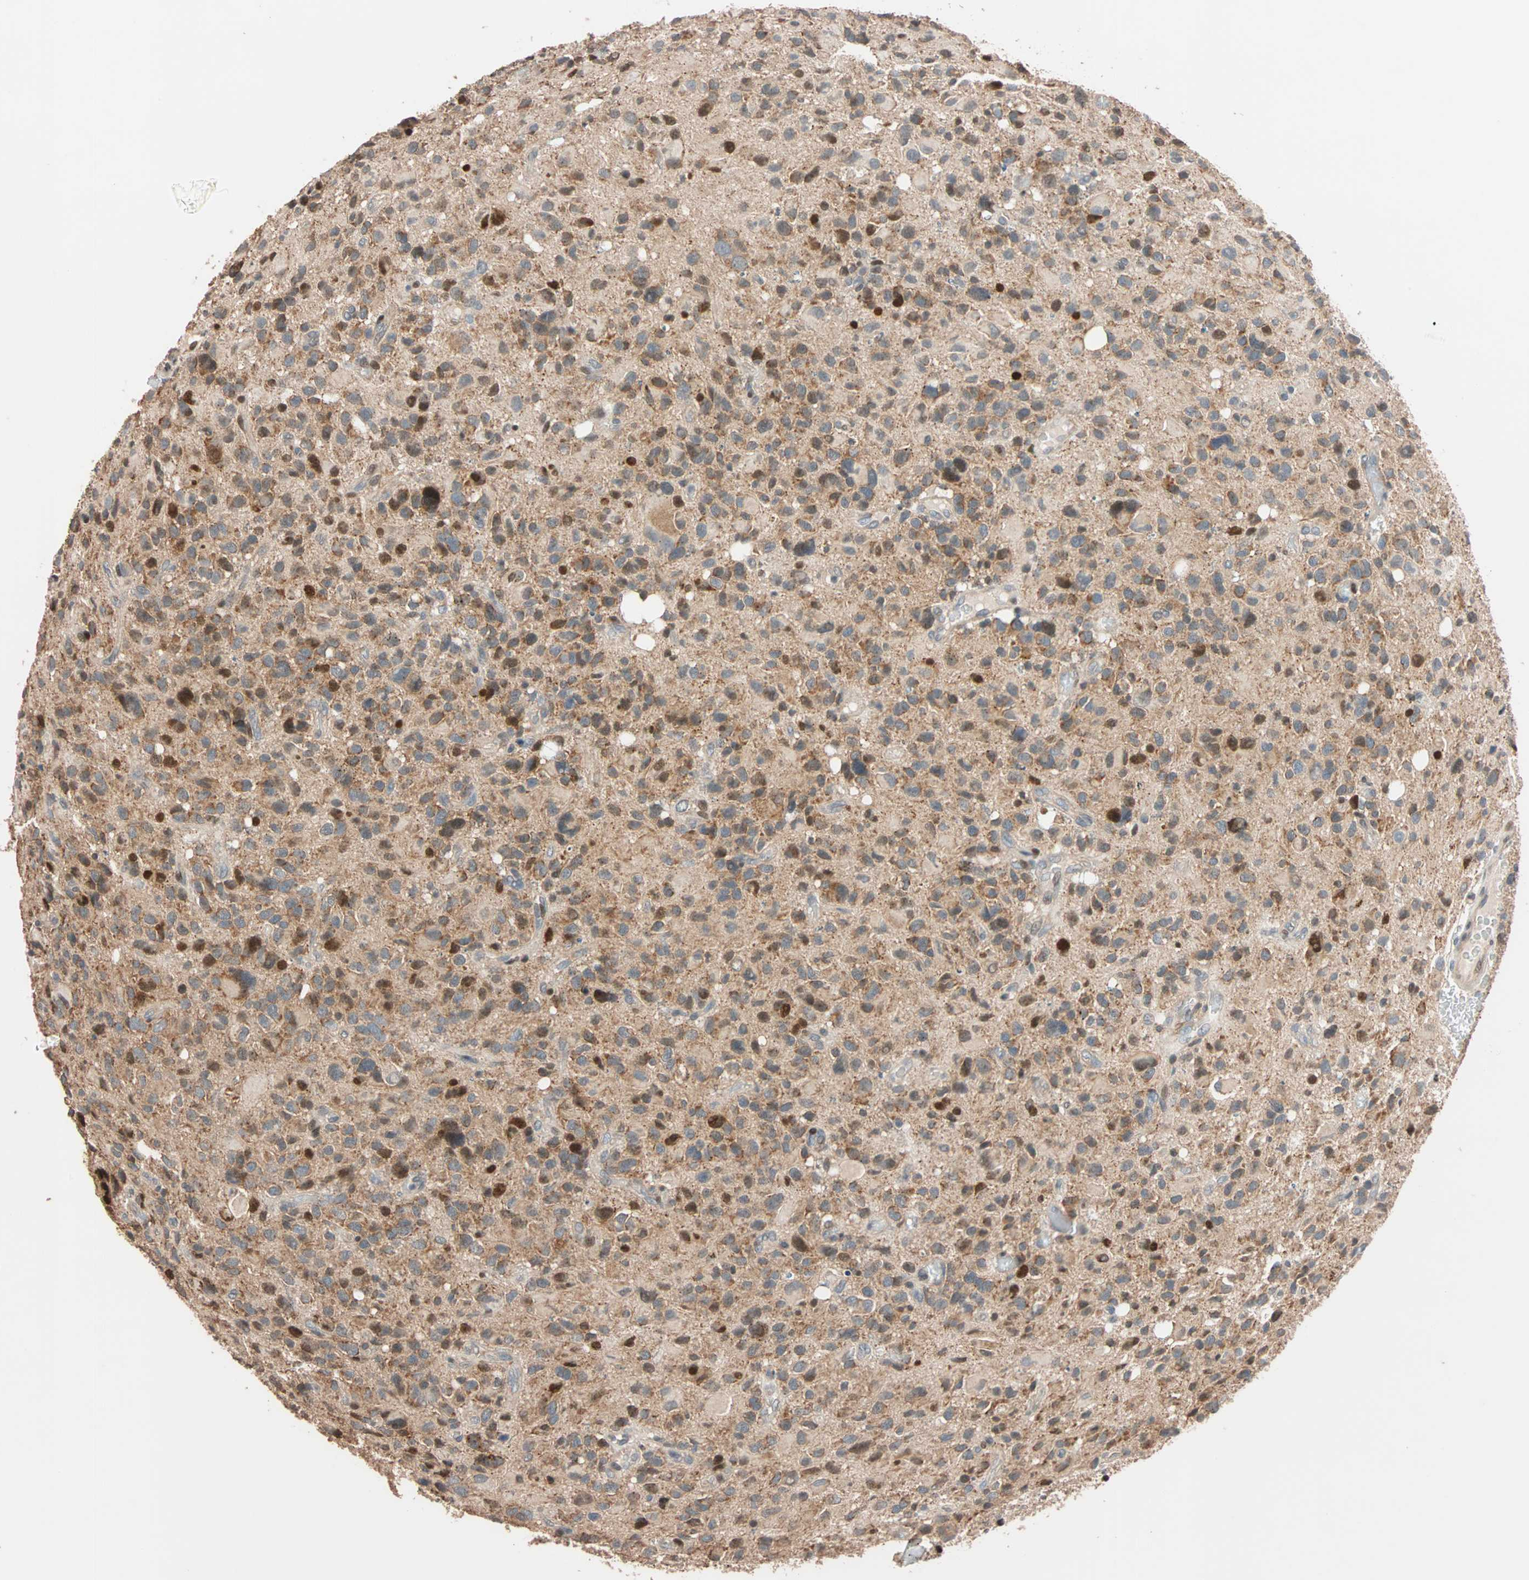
{"staining": {"intensity": "strong", "quantity": ">75%", "location": "cytoplasmic/membranous,nuclear"}, "tissue": "glioma", "cell_type": "Tumor cells", "image_type": "cancer", "snomed": [{"axis": "morphology", "description": "Glioma, malignant, High grade"}, {"axis": "topography", "description": "Brain"}], "caption": "Immunohistochemistry (IHC) staining of glioma, which displays high levels of strong cytoplasmic/membranous and nuclear staining in approximately >75% of tumor cells indicating strong cytoplasmic/membranous and nuclear protein expression. The staining was performed using DAB (brown) for protein detection and nuclei were counterstained in hematoxylin (blue).", "gene": "HECW1", "patient": {"sex": "male", "age": 48}}